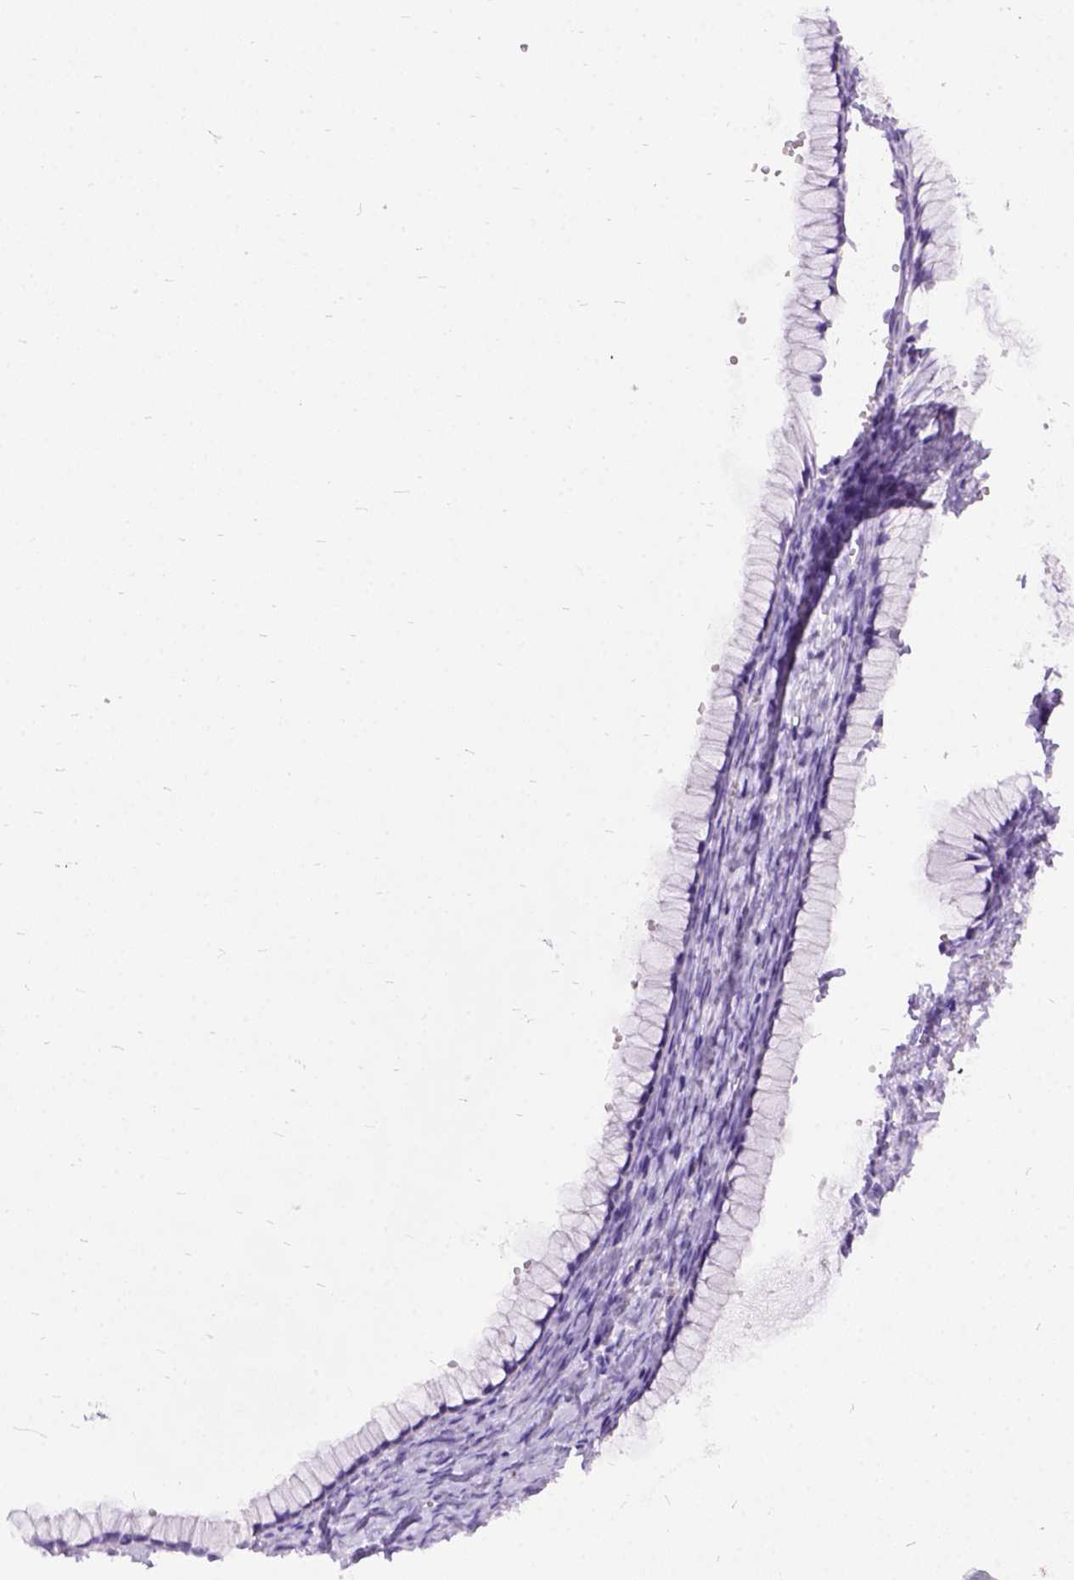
{"staining": {"intensity": "negative", "quantity": "none", "location": "none"}, "tissue": "ovarian cancer", "cell_type": "Tumor cells", "image_type": "cancer", "snomed": [{"axis": "morphology", "description": "Cystadenocarcinoma, mucinous, NOS"}, {"axis": "topography", "description": "Ovary"}], "caption": "IHC image of ovarian cancer (mucinous cystadenocarcinoma) stained for a protein (brown), which demonstrates no positivity in tumor cells. (Stains: DAB IHC with hematoxylin counter stain, Microscopy: brightfield microscopy at high magnification).", "gene": "PRG2", "patient": {"sex": "female", "age": 41}}